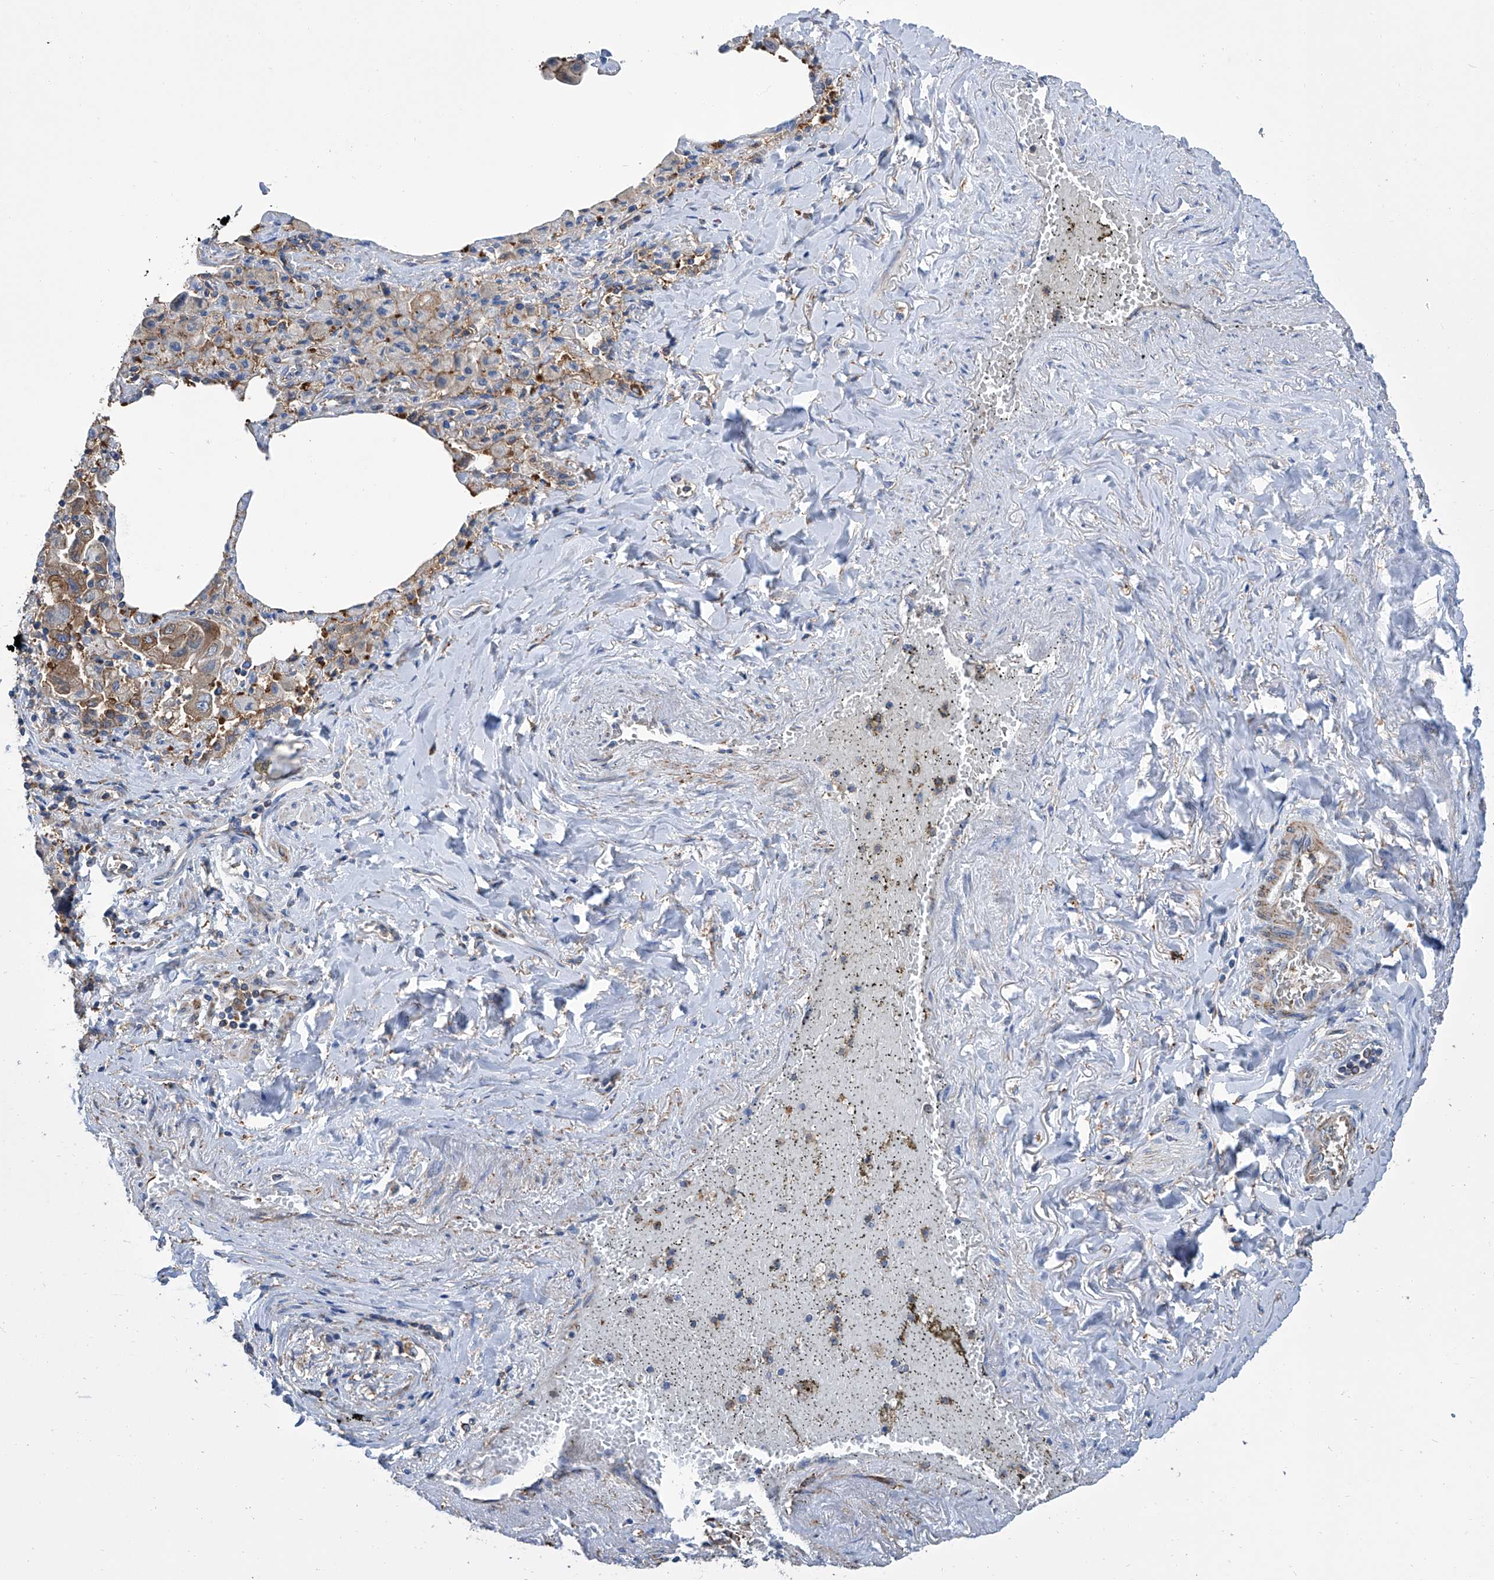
{"staining": {"intensity": "weak", "quantity": "25%-75%", "location": "cytoplasmic/membranous"}, "tissue": "lung cancer", "cell_type": "Tumor cells", "image_type": "cancer", "snomed": [{"axis": "morphology", "description": "Adenocarcinoma, NOS"}, {"axis": "topography", "description": "Lung"}], "caption": "Immunohistochemistry photomicrograph of neoplastic tissue: lung cancer (adenocarcinoma) stained using immunohistochemistry (IHC) demonstrates low levels of weak protein expression localized specifically in the cytoplasmic/membranous of tumor cells, appearing as a cytoplasmic/membranous brown color.", "gene": "GPT", "patient": {"sex": "female", "age": 51}}